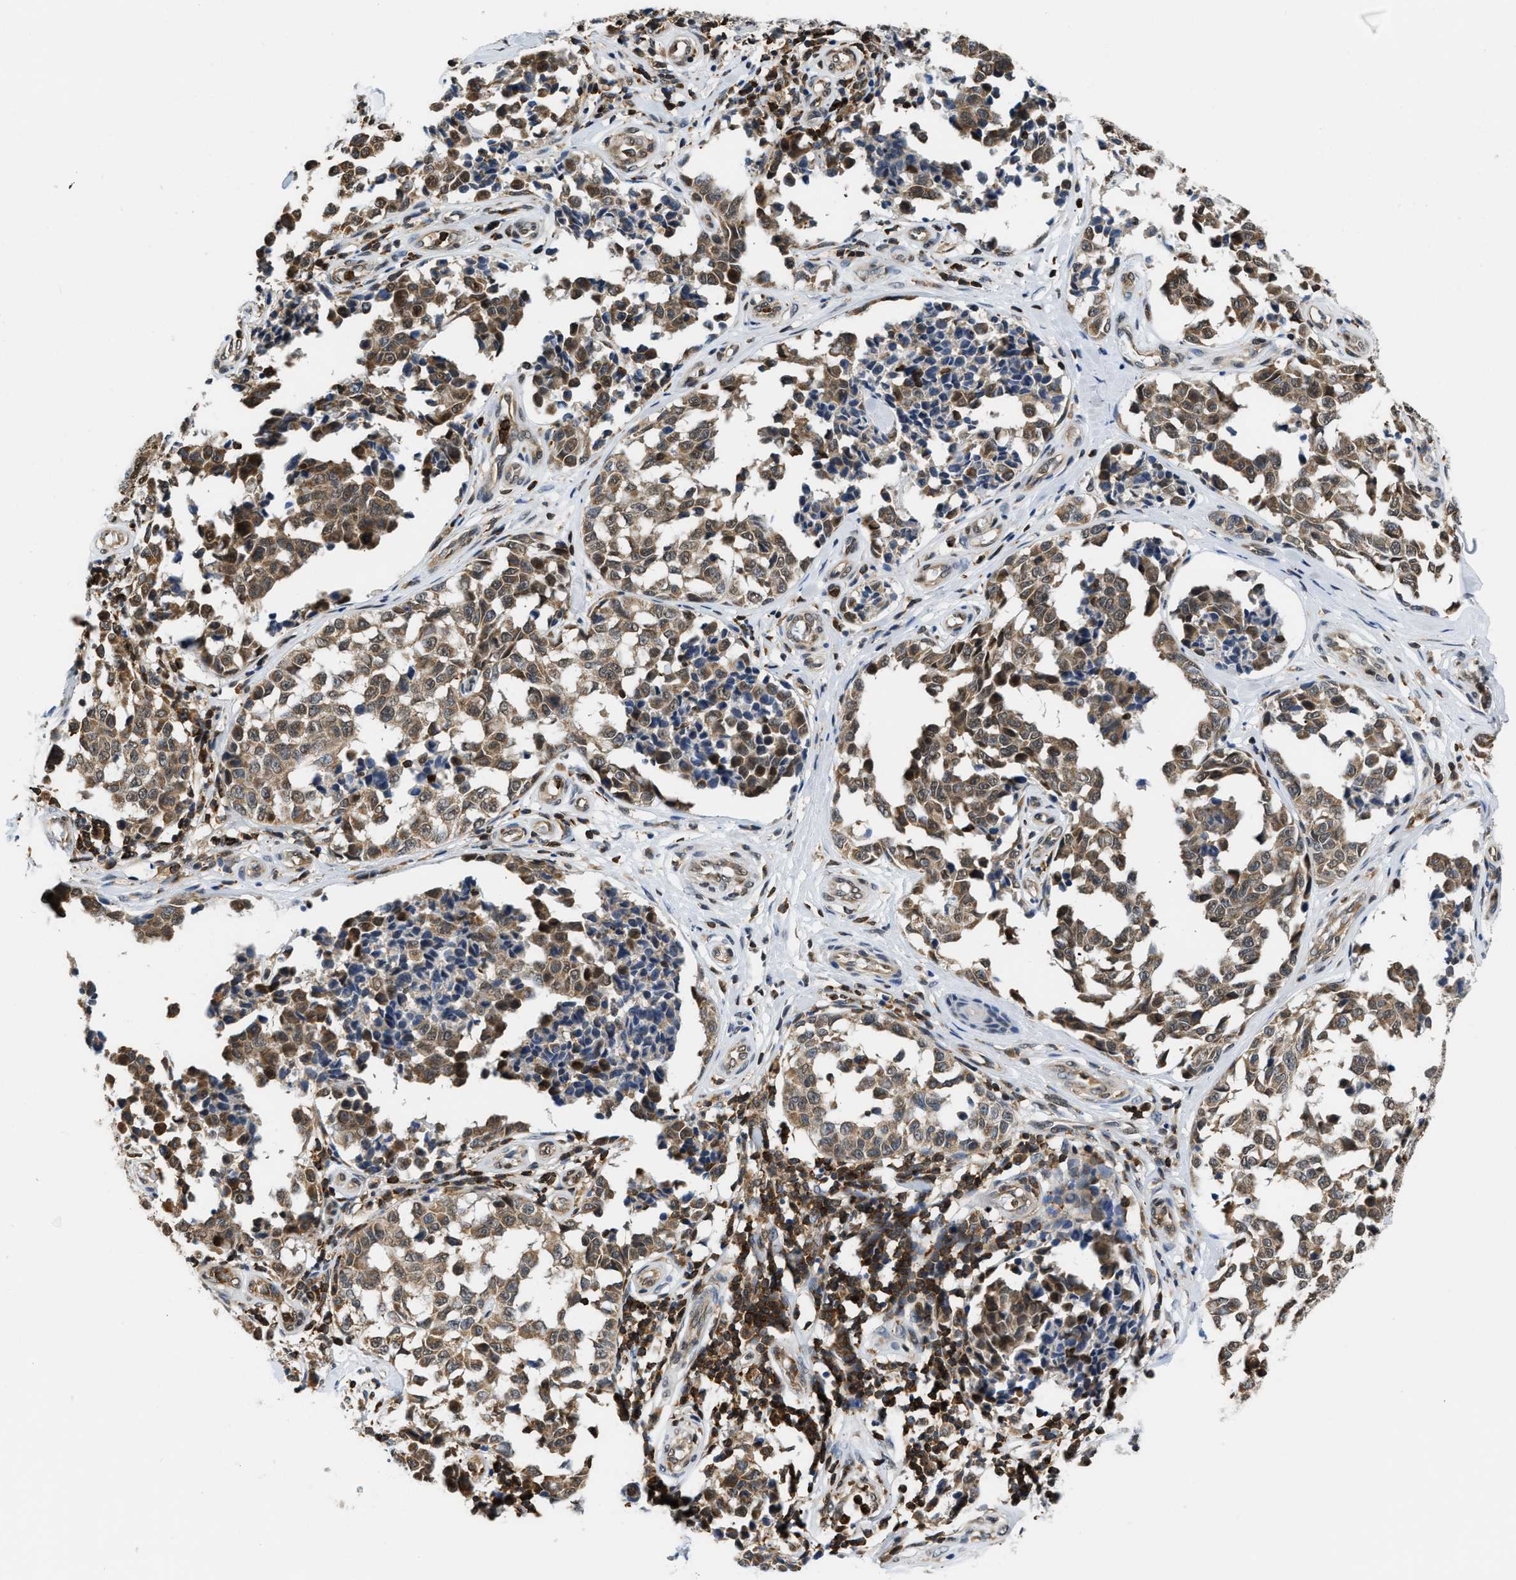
{"staining": {"intensity": "moderate", "quantity": ">75%", "location": "cytoplasmic/membranous"}, "tissue": "melanoma", "cell_type": "Tumor cells", "image_type": "cancer", "snomed": [{"axis": "morphology", "description": "Malignant melanoma, NOS"}, {"axis": "topography", "description": "Skin"}], "caption": "Immunohistochemical staining of malignant melanoma demonstrates medium levels of moderate cytoplasmic/membranous positivity in about >75% of tumor cells. The staining was performed using DAB (3,3'-diaminobenzidine), with brown indicating positive protein expression. Nuclei are stained blue with hematoxylin.", "gene": "STK10", "patient": {"sex": "female", "age": 64}}